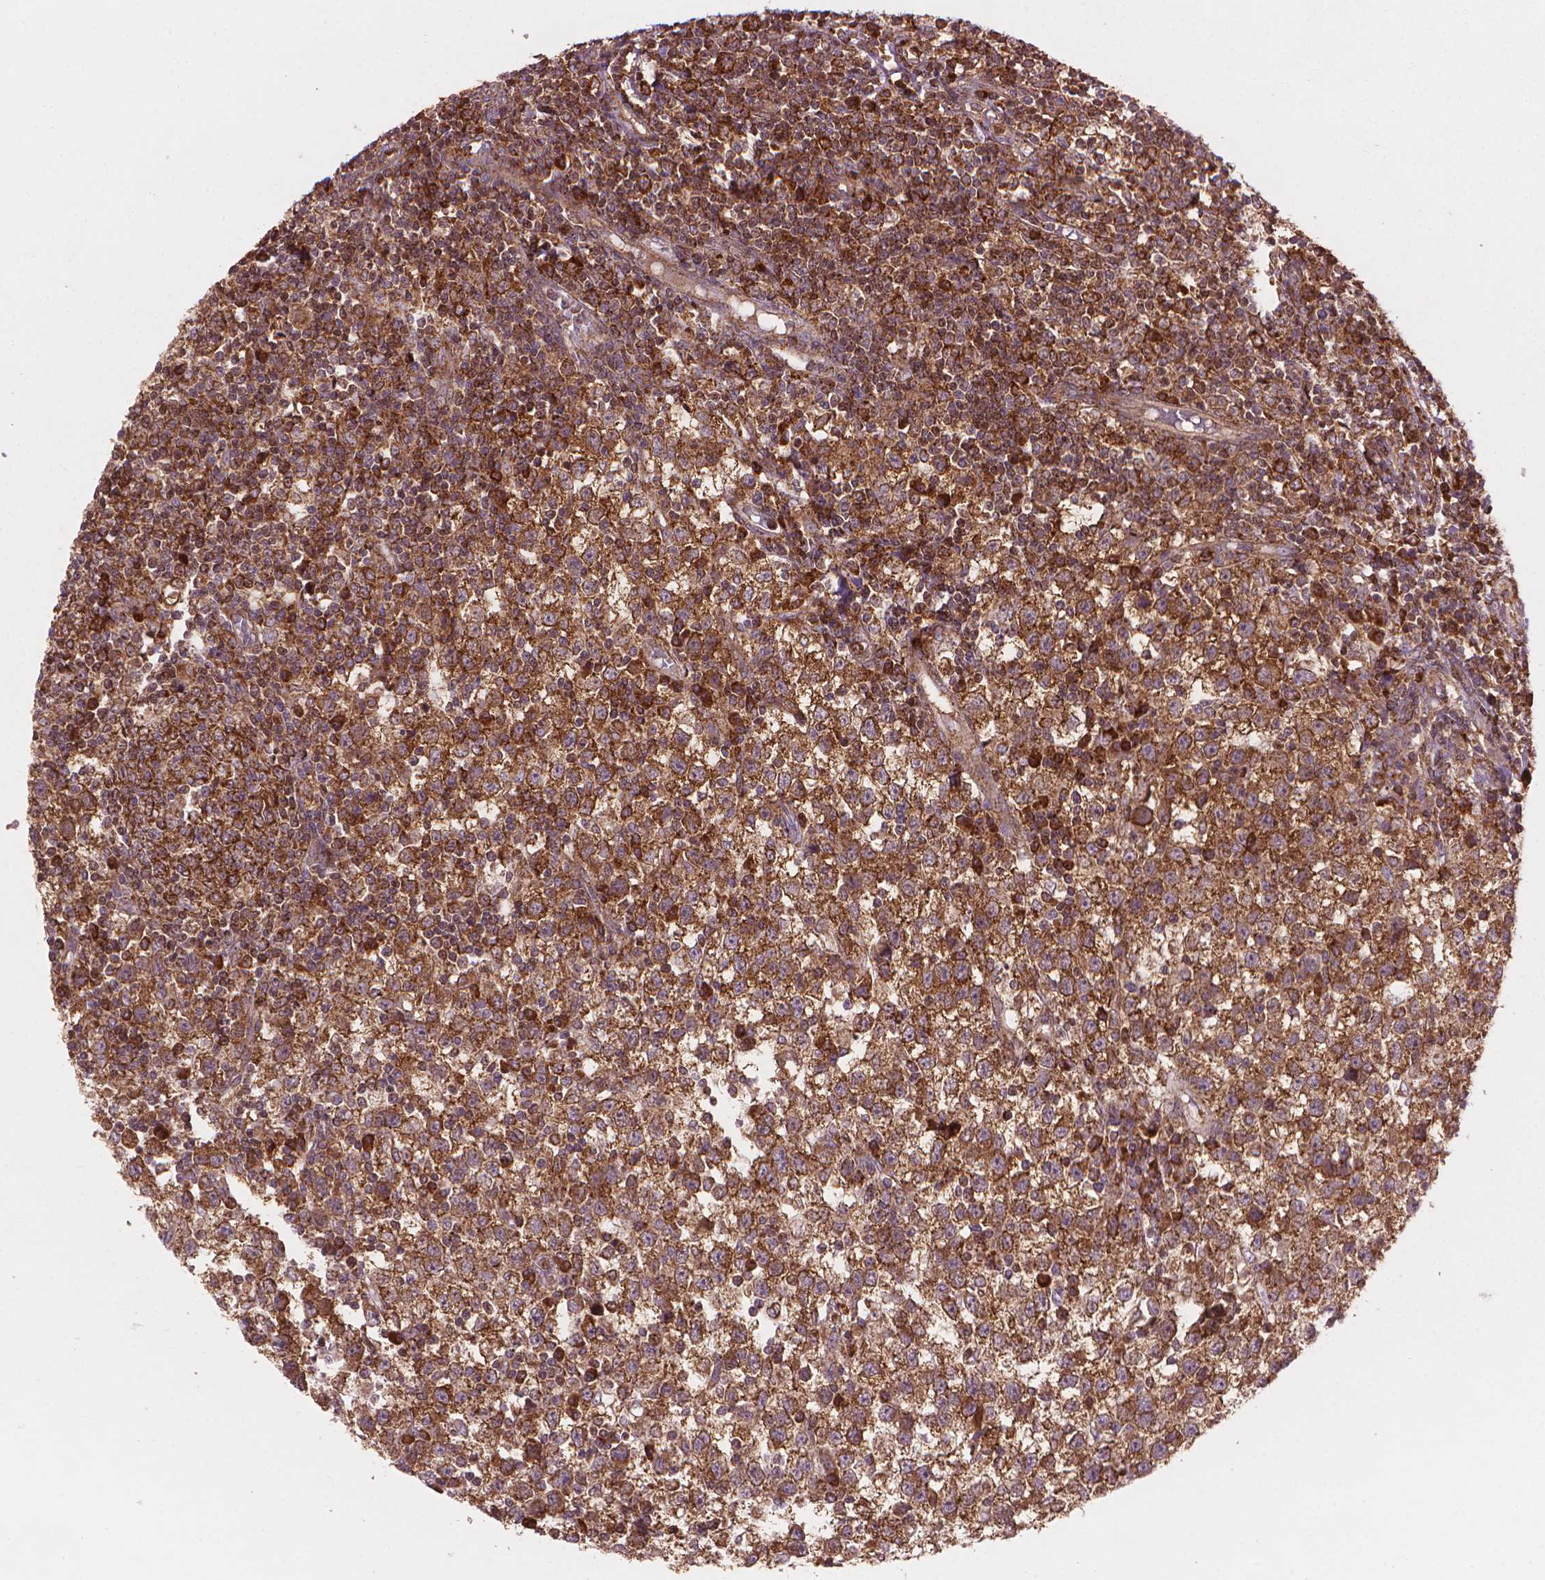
{"staining": {"intensity": "moderate", "quantity": ">75%", "location": "cytoplasmic/membranous"}, "tissue": "testis cancer", "cell_type": "Tumor cells", "image_type": "cancer", "snomed": [{"axis": "morphology", "description": "Seminoma, NOS"}, {"axis": "topography", "description": "Testis"}], "caption": "Immunohistochemical staining of human testis cancer shows medium levels of moderate cytoplasmic/membranous expression in about >75% of tumor cells.", "gene": "VARS2", "patient": {"sex": "male", "age": 34}}